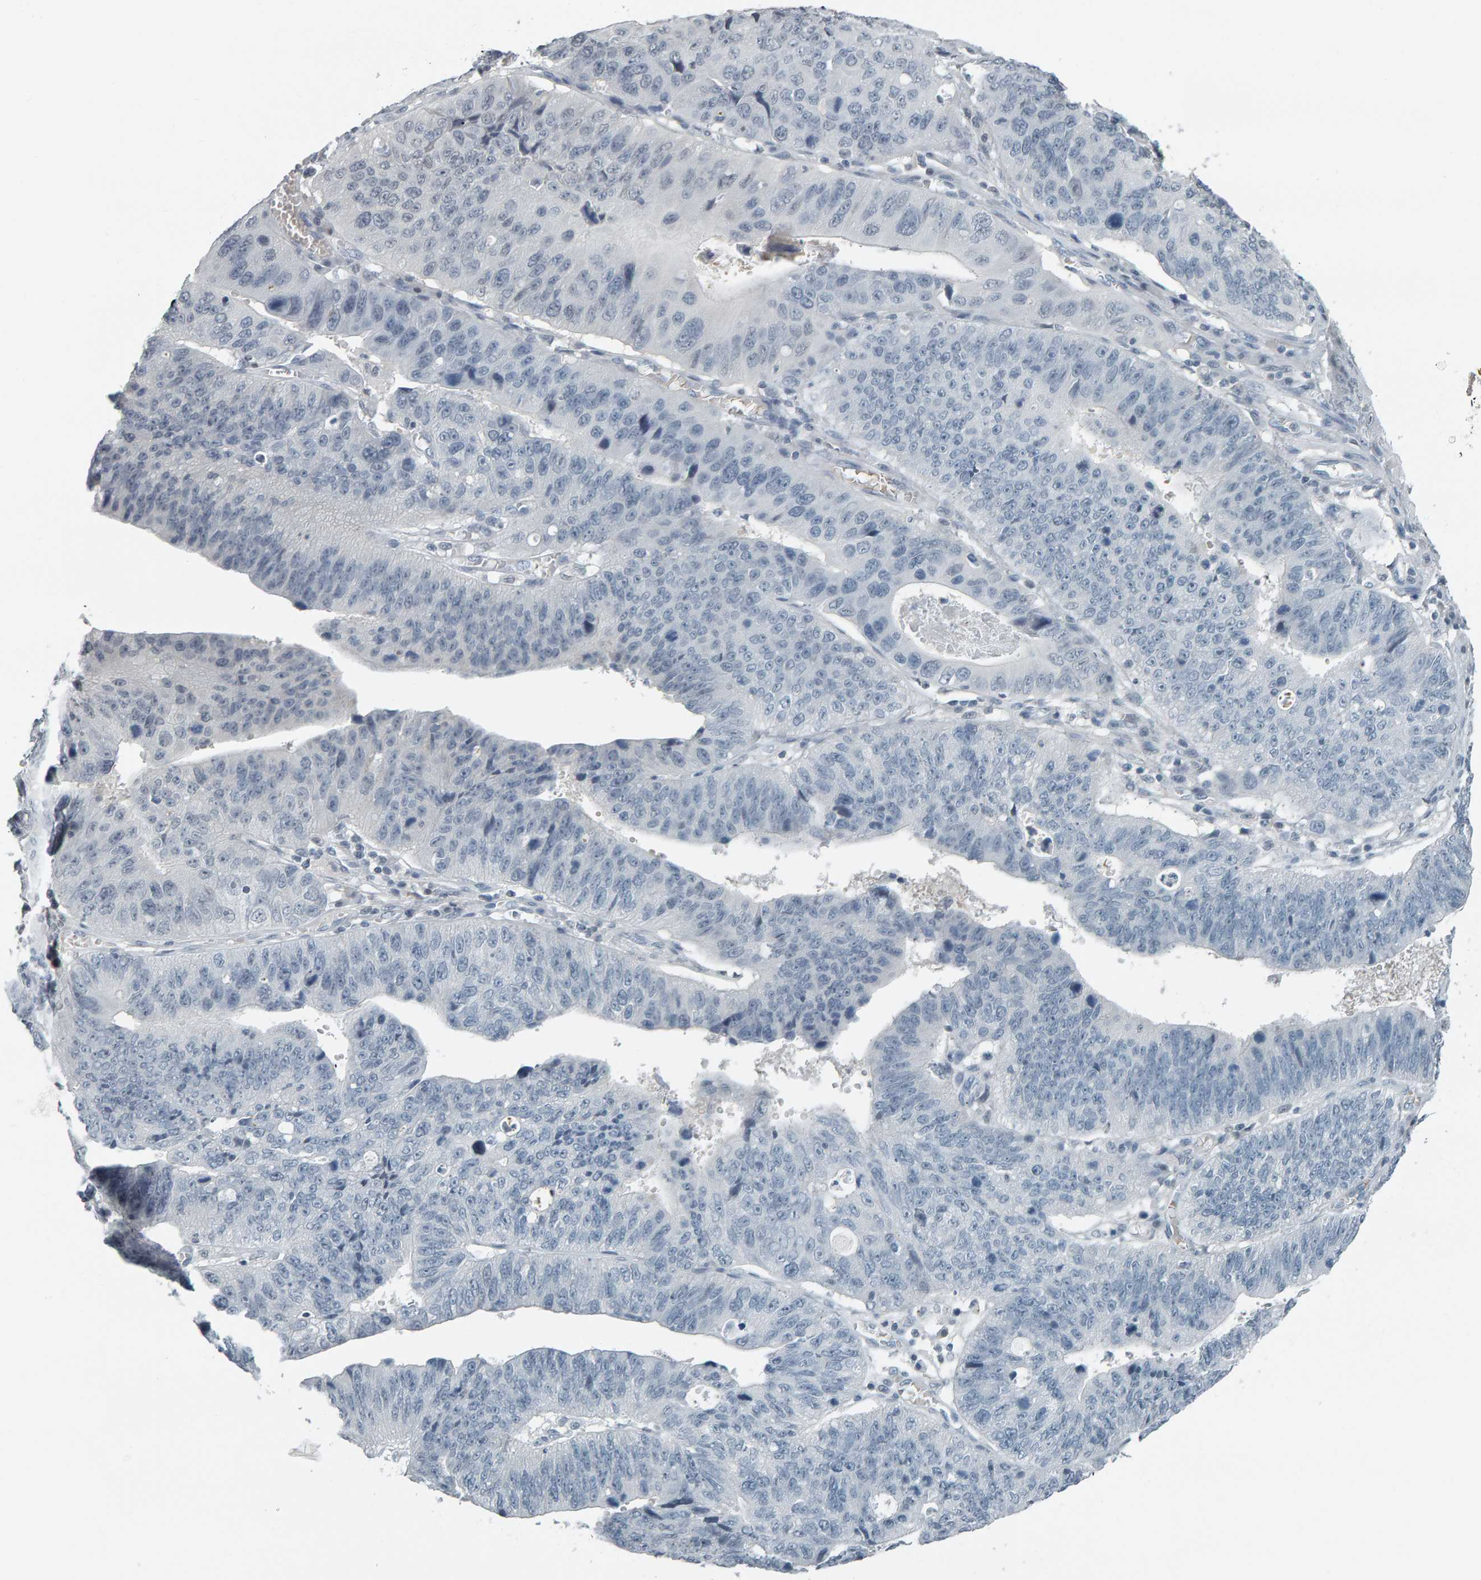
{"staining": {"intensity": "negative", "quantity": "none", "location": "none"}, "tissue": "stomach cancer", "cell_type": "Tumor cells", "image_type": "cancer", "snomed": [{"axis": "morphology", "description": "Adenocarcinoma, NOS"}, {"axis": "topography", "description": "Stomach"}], "caption": "Immunohistochemistry (IHC) image of human stomach cancer stained for a protein (brown), which exhibits no expression in tumor cells.", "gene": "PYY", "patient": {"sex": "male", "age": 59}}